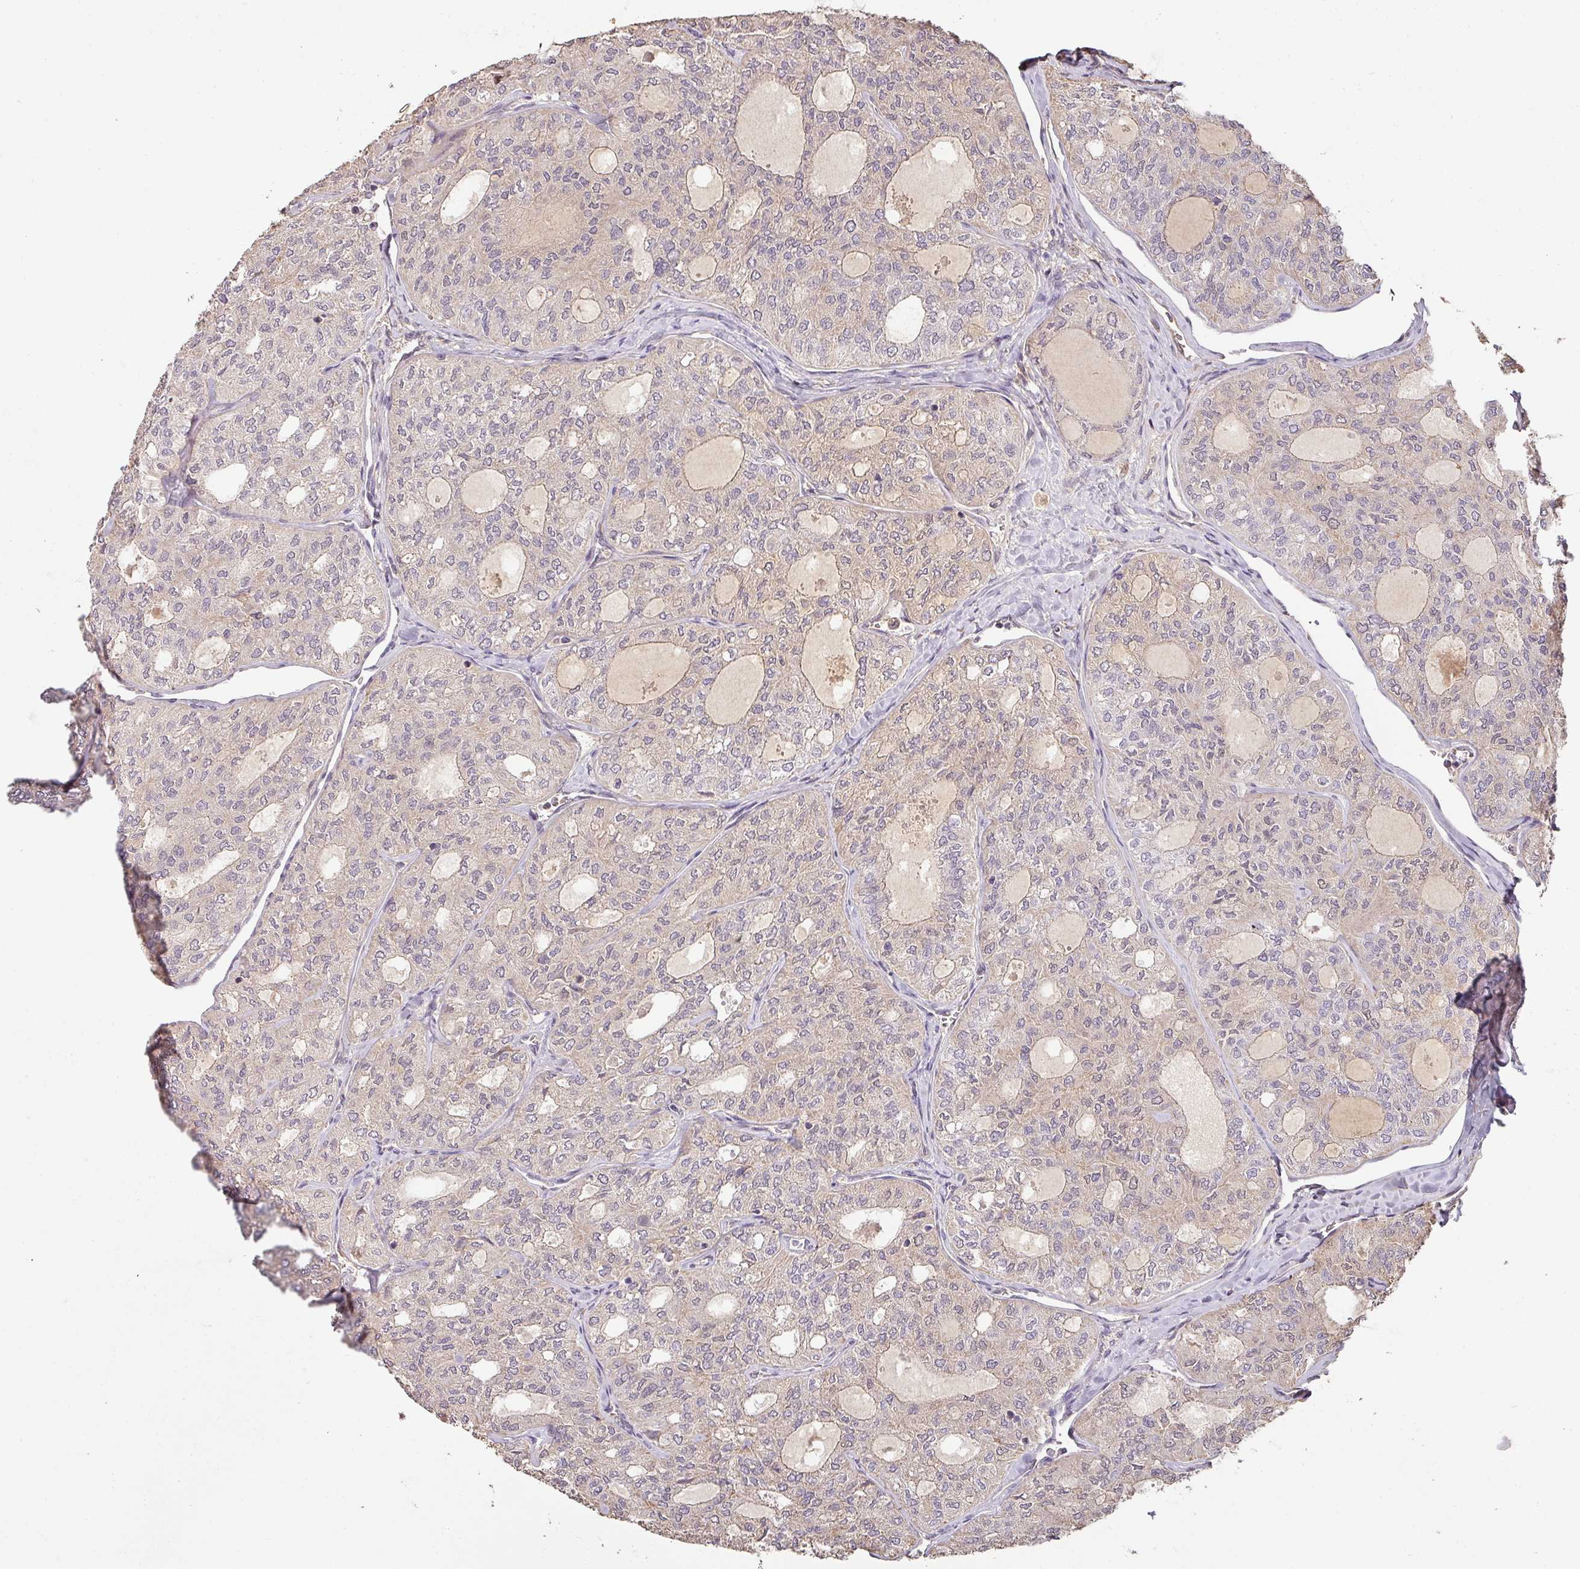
{"staining": {"intensity": "negative", "quantity": "none", "location": "none"}, "tissue": "thyroid cancer", "cell_type": "Tumor cells", "image_type": "cancer", "snomed": [{"axis": "morphology", "description": "Follicular adenoma carcinoma, NOS"}, {"axis": "topography", "description": "Thyroid gland"}], "caption": "Immunohistochemical staining of human thyroid cancer (follicular adenoma carcinoma) demonstrates no significant staining in tumor cells.", "gene": "BPIFB3", "patient": {"sex": "male", "age": 75}}